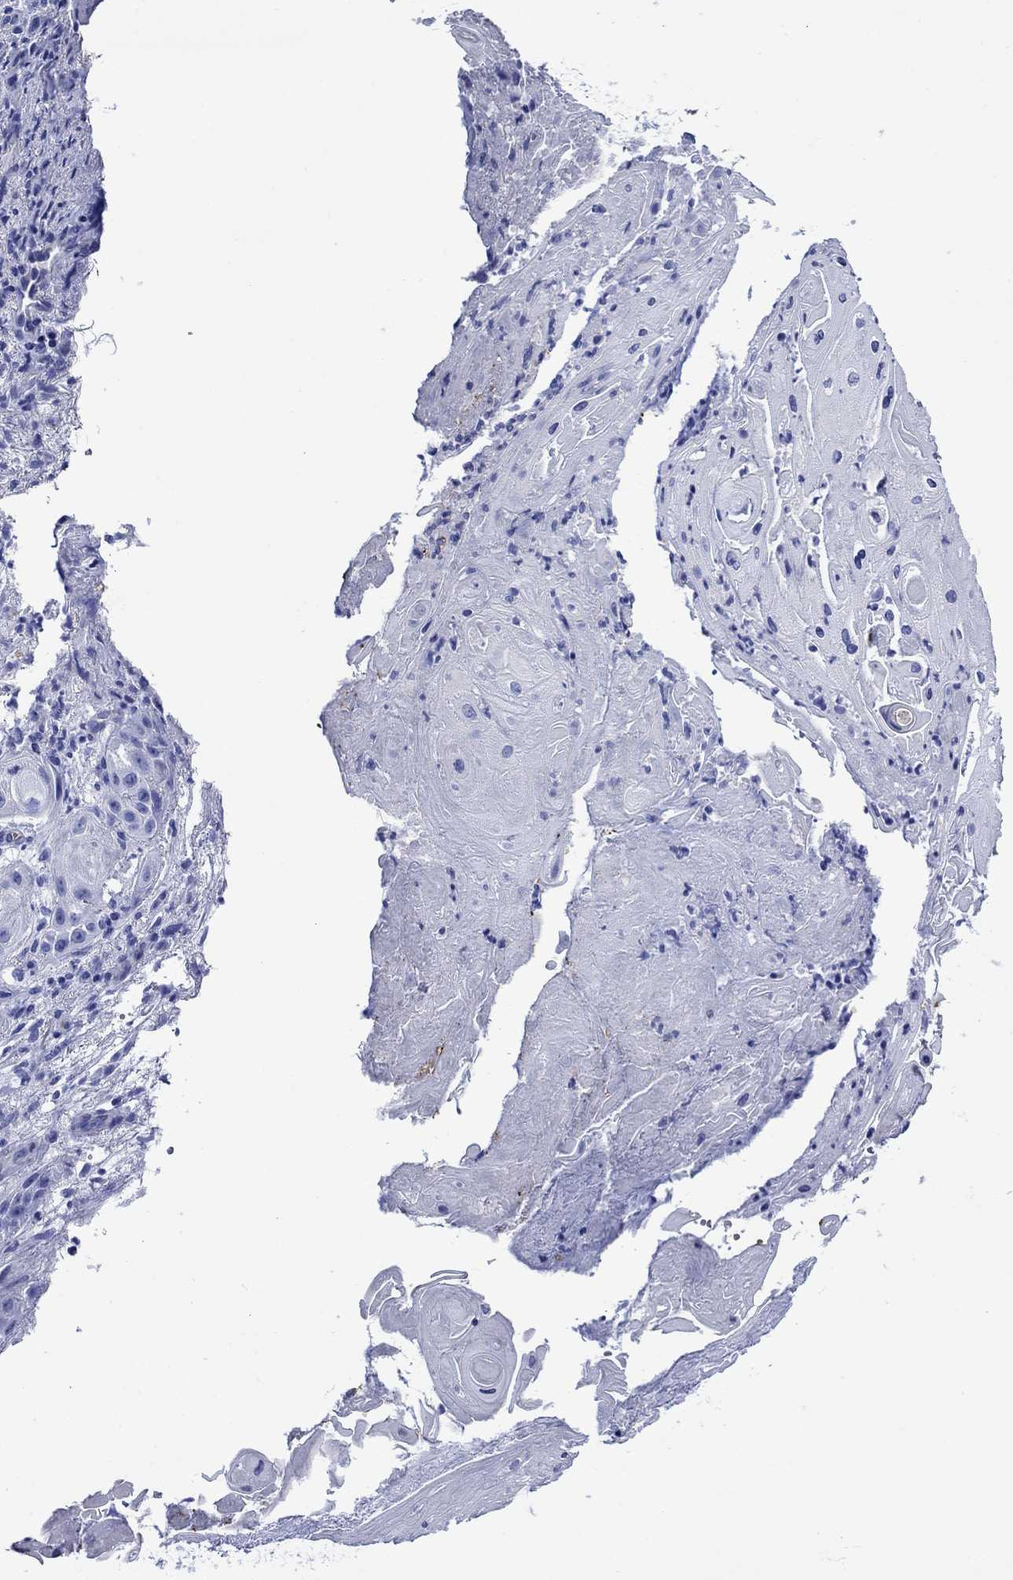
{"staining": {"intensity": "negative", "quantity": "none", "location": "none"}, "tissue": "skin cancer", "cell_type": "Tumor cells", "image_type": "cancer", "snomed": [{"axis": "morphology", "description": "Squamous cell carcinoma, NOS"}, {"axis": "topography", "description": "Skin"}], "caption": "DAB immunohistochemical staining of human skin squamous cell carcinoma displays no significant expression in tumor cells.", "gene": "SLC1A2", "patient": {"sex": "male", "age": 62}}